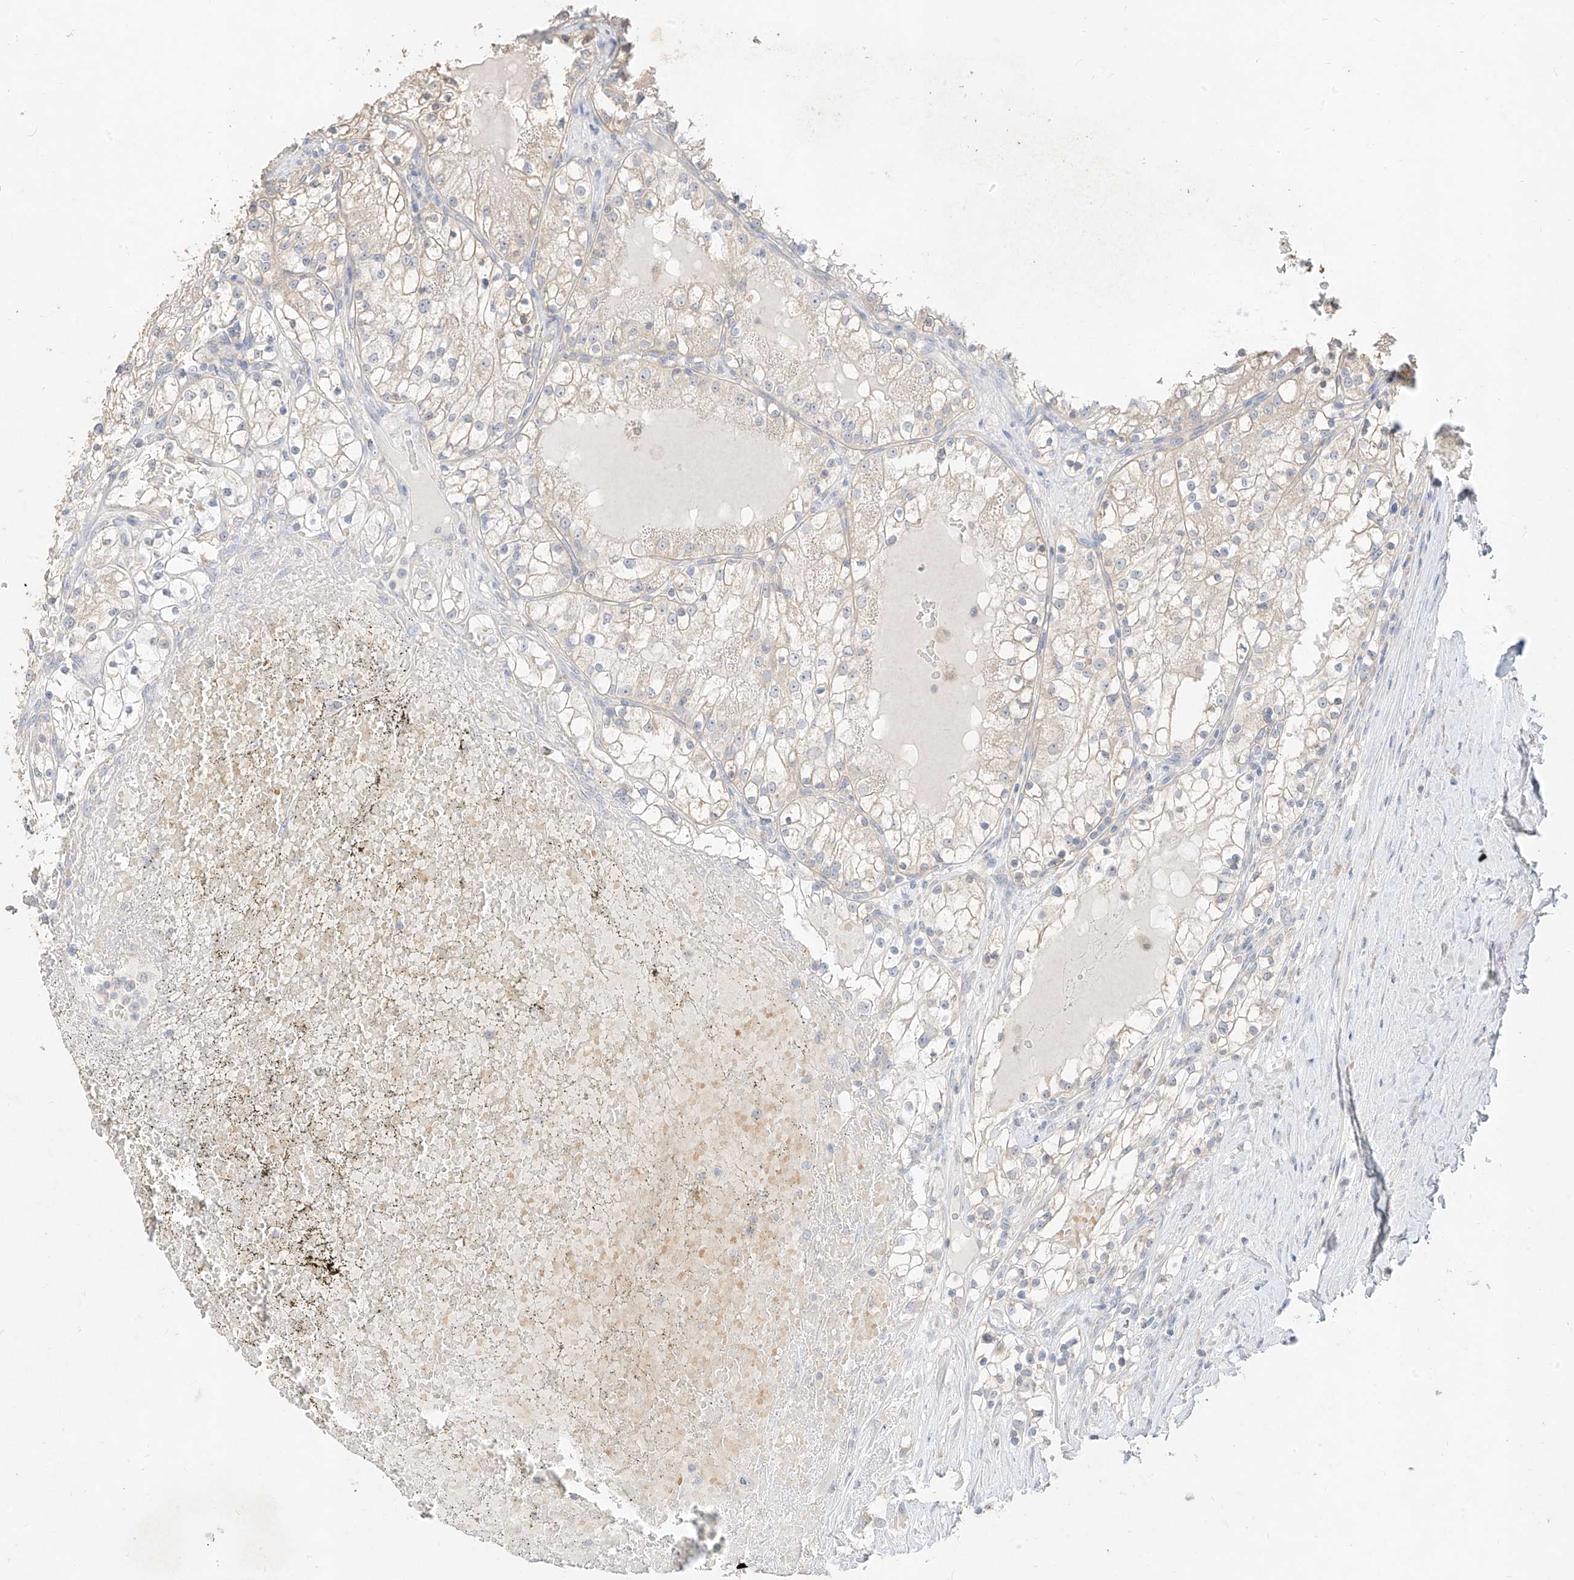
{"staining": {"intensity": "negative", "quantity": "none", "location": "none"}, "tissue": "renal cancer", "cell_type": "Tumor cells", "image_type": "cancer", "snomed": [{"axis": "morphology", "description": "Normal tissue, NOS"}, {"axis": "morphology", "description": "Adenocarcinoma, NOS"}, {"axis": "topography", "description": "Kidney"}], "caption": "This is an IHC micrograph of human adenocarcinoma (renal). There is no staining in tumor cells.", "gene": "ZZEF1", "patient": {"sex": "male", "age": 68}}